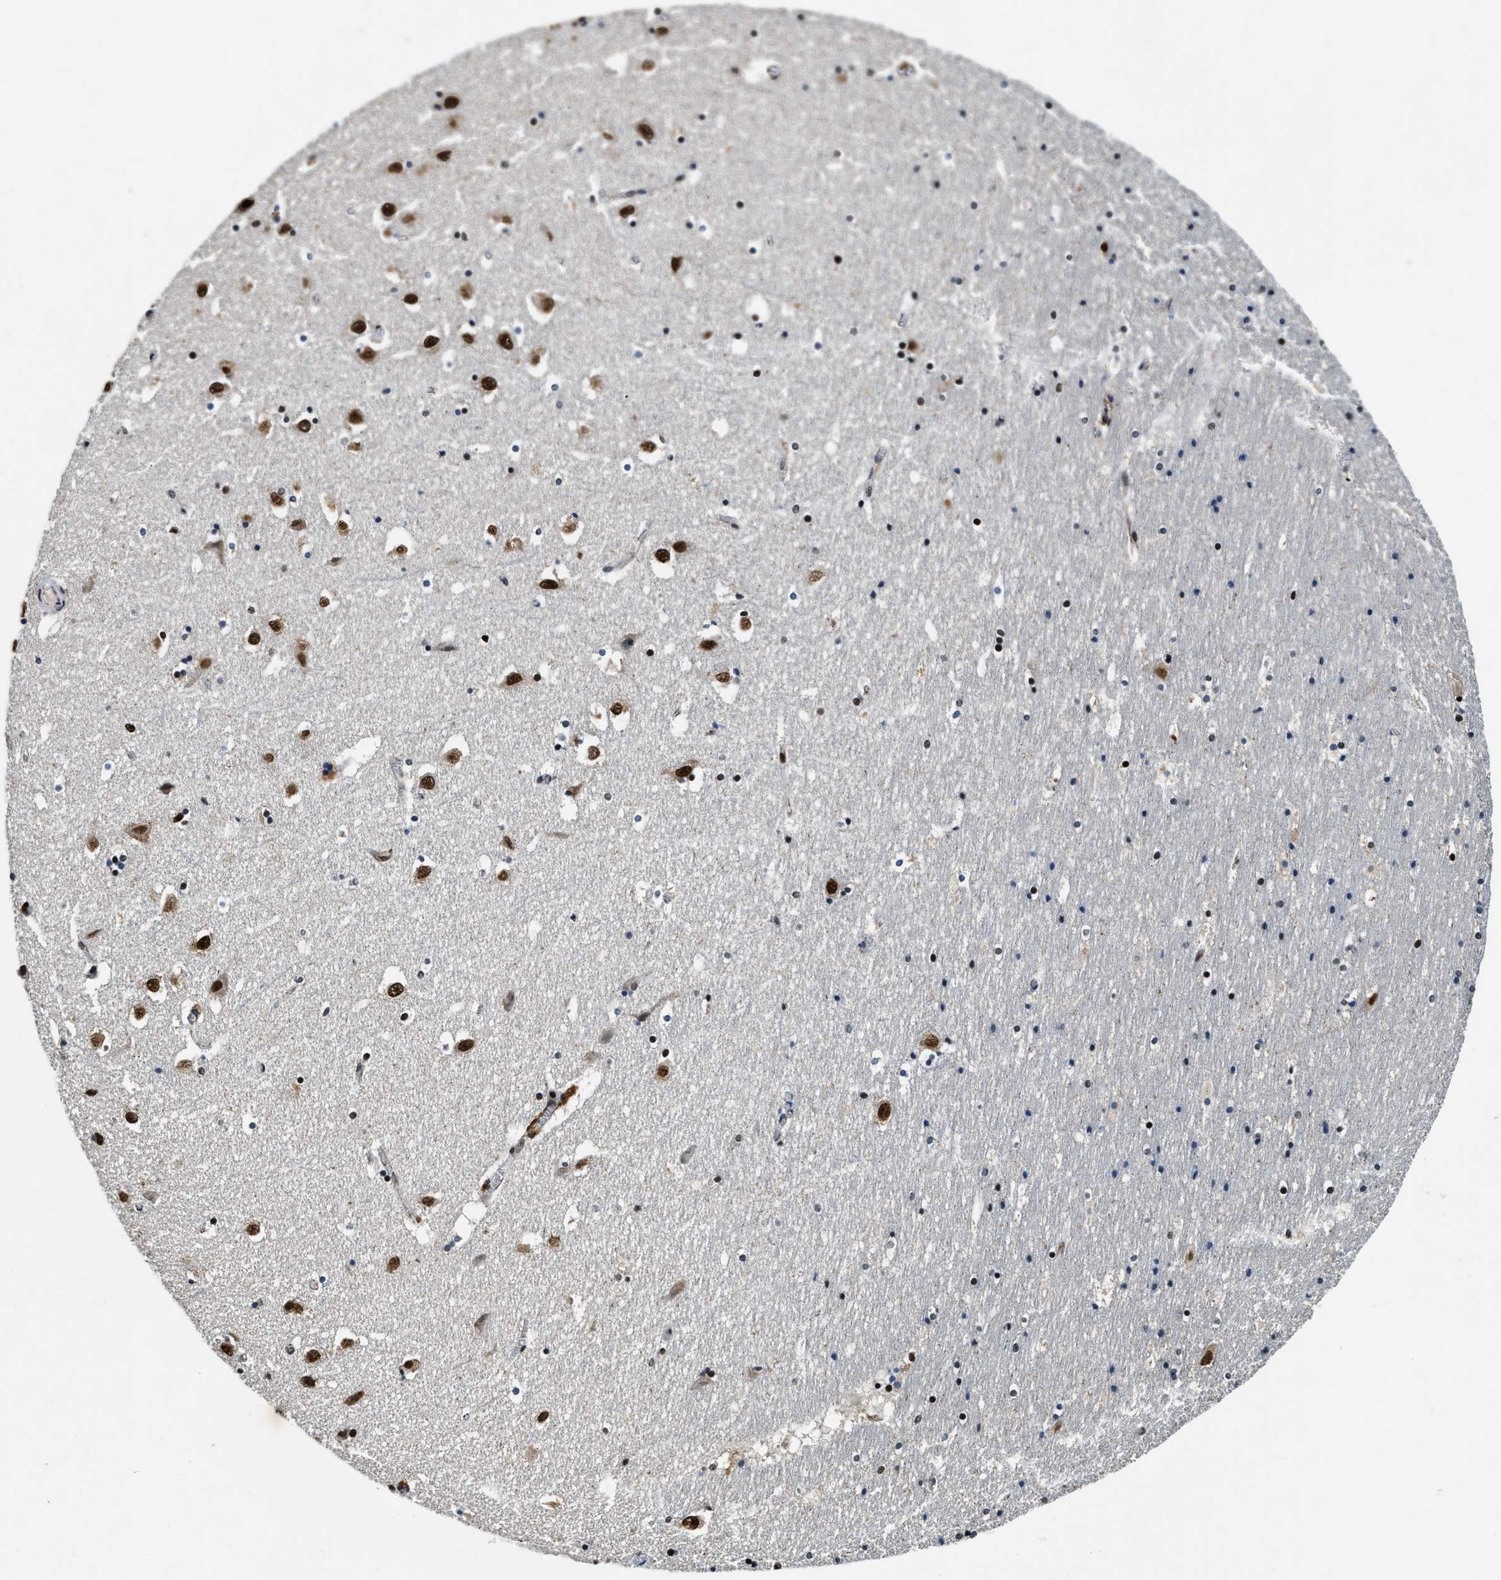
{"staining": {"intensity": "strong", "quantity": "<25%", "location": "nuclear"}, "tissue": "hippocampus", "cell_type": "Glial cells", "image_type": "normal", "snomed": [{"axis": "morphology", "description": "Normal tissue, NOS"}, {"axis": "topography", "description": "Hippocampus"}], "caption": "A micrograph showing strong nuclear staining in about <25% of glial cells in unremarkable hippocampus, as visualized by brown immunohistochemical staining.", "gene": "CCNE1", "patient": {"sex": "male", "age": 45}}